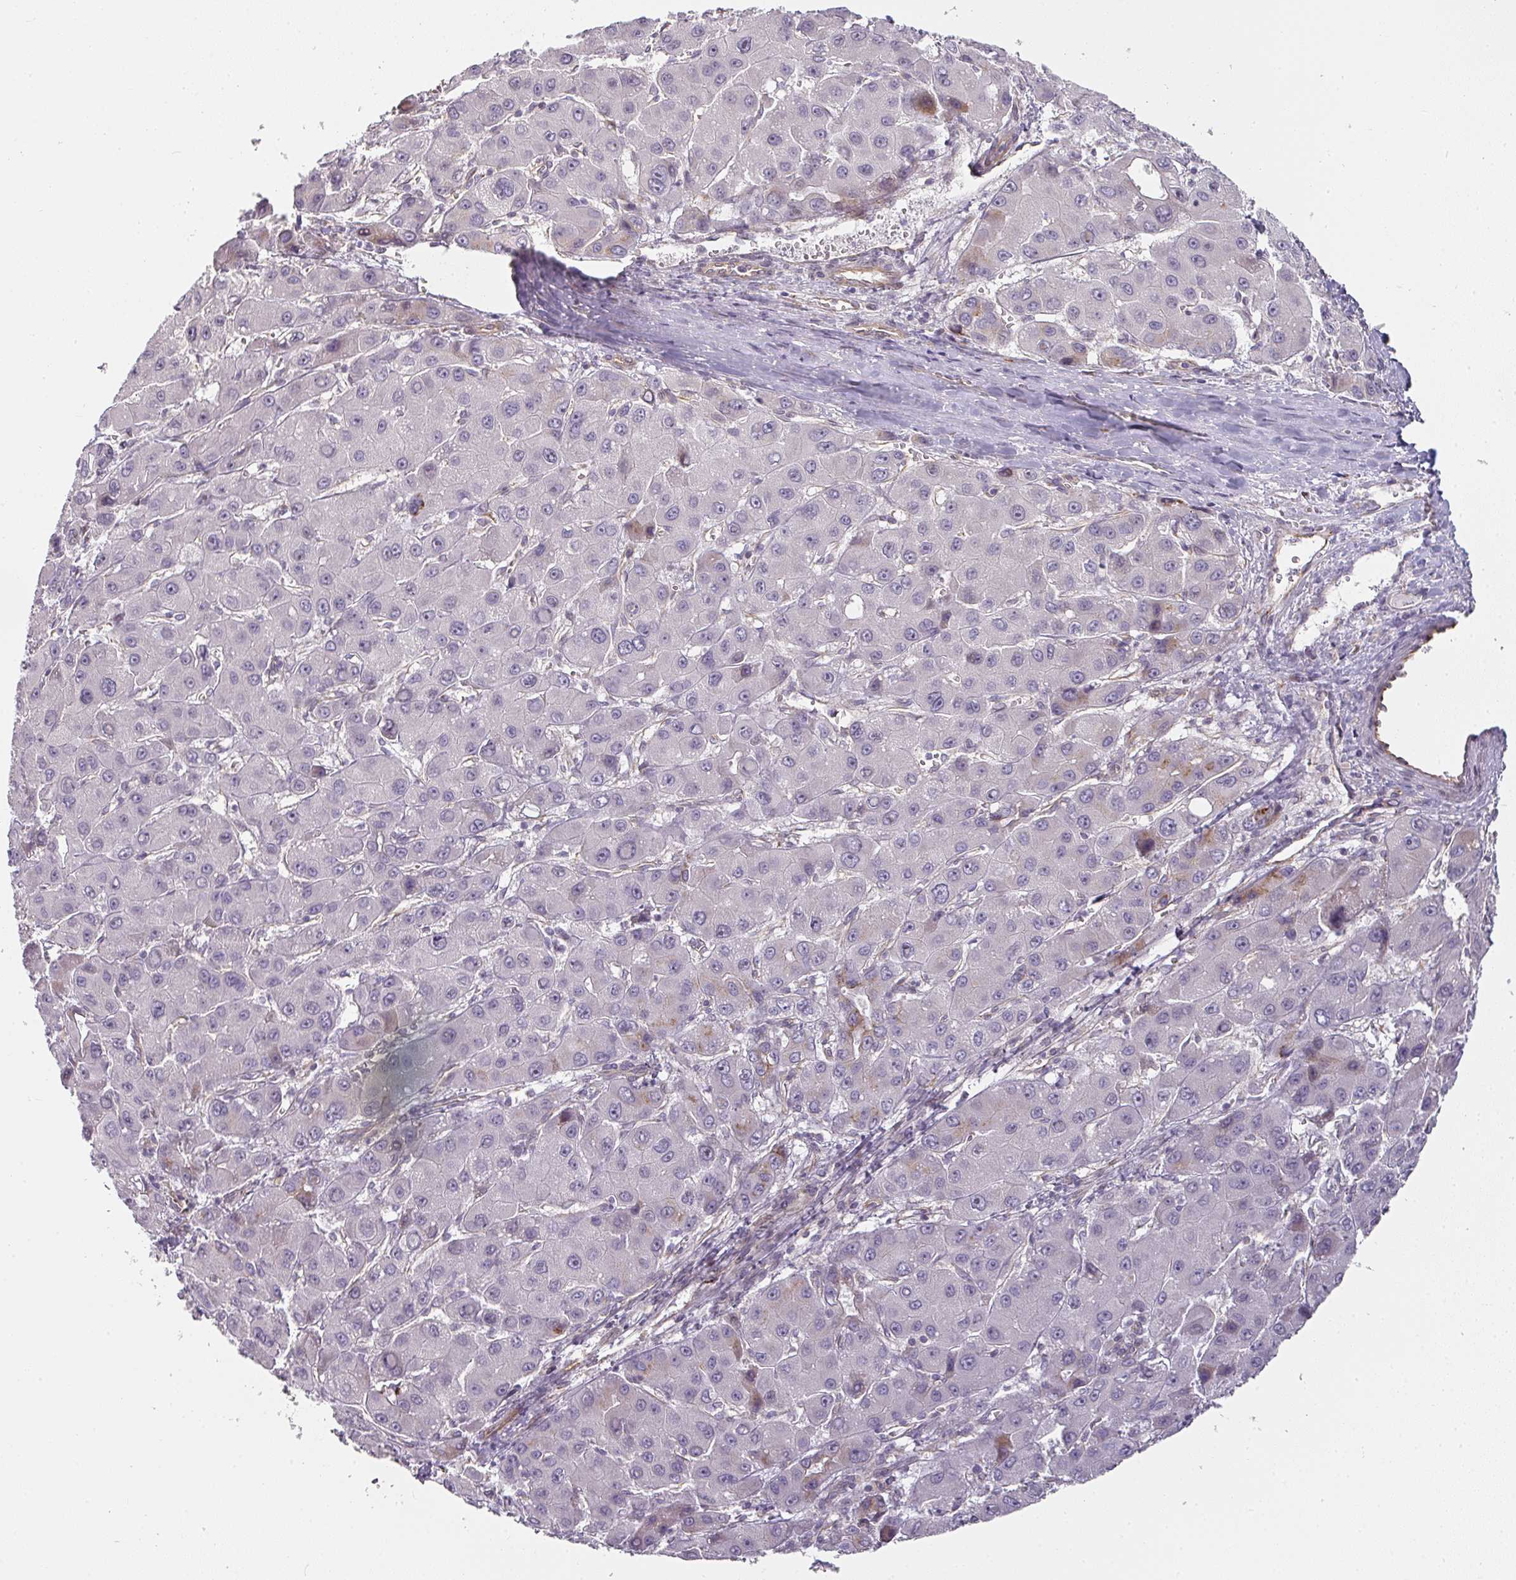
{"staining": {"intensity": "negative", "quantity": "none", "location": "none"}, "tissue": "liver cancer", "cell_type": "Tumor cells", "image_type": "cancer", "snomed": [{"axis": "morphology", "description": "Carcinoma, Hepatocellular, NOS"}, {"axis": "topography", "description": "Liver"}], "caption": "Human hepatocellular carcinoma (liver) stained for a protein using immunohistochemistry (IHC) exhibits no staining in tumor cells.", "gene": "ATP8B2", "patient": {"sex": "male", "age": 55}}